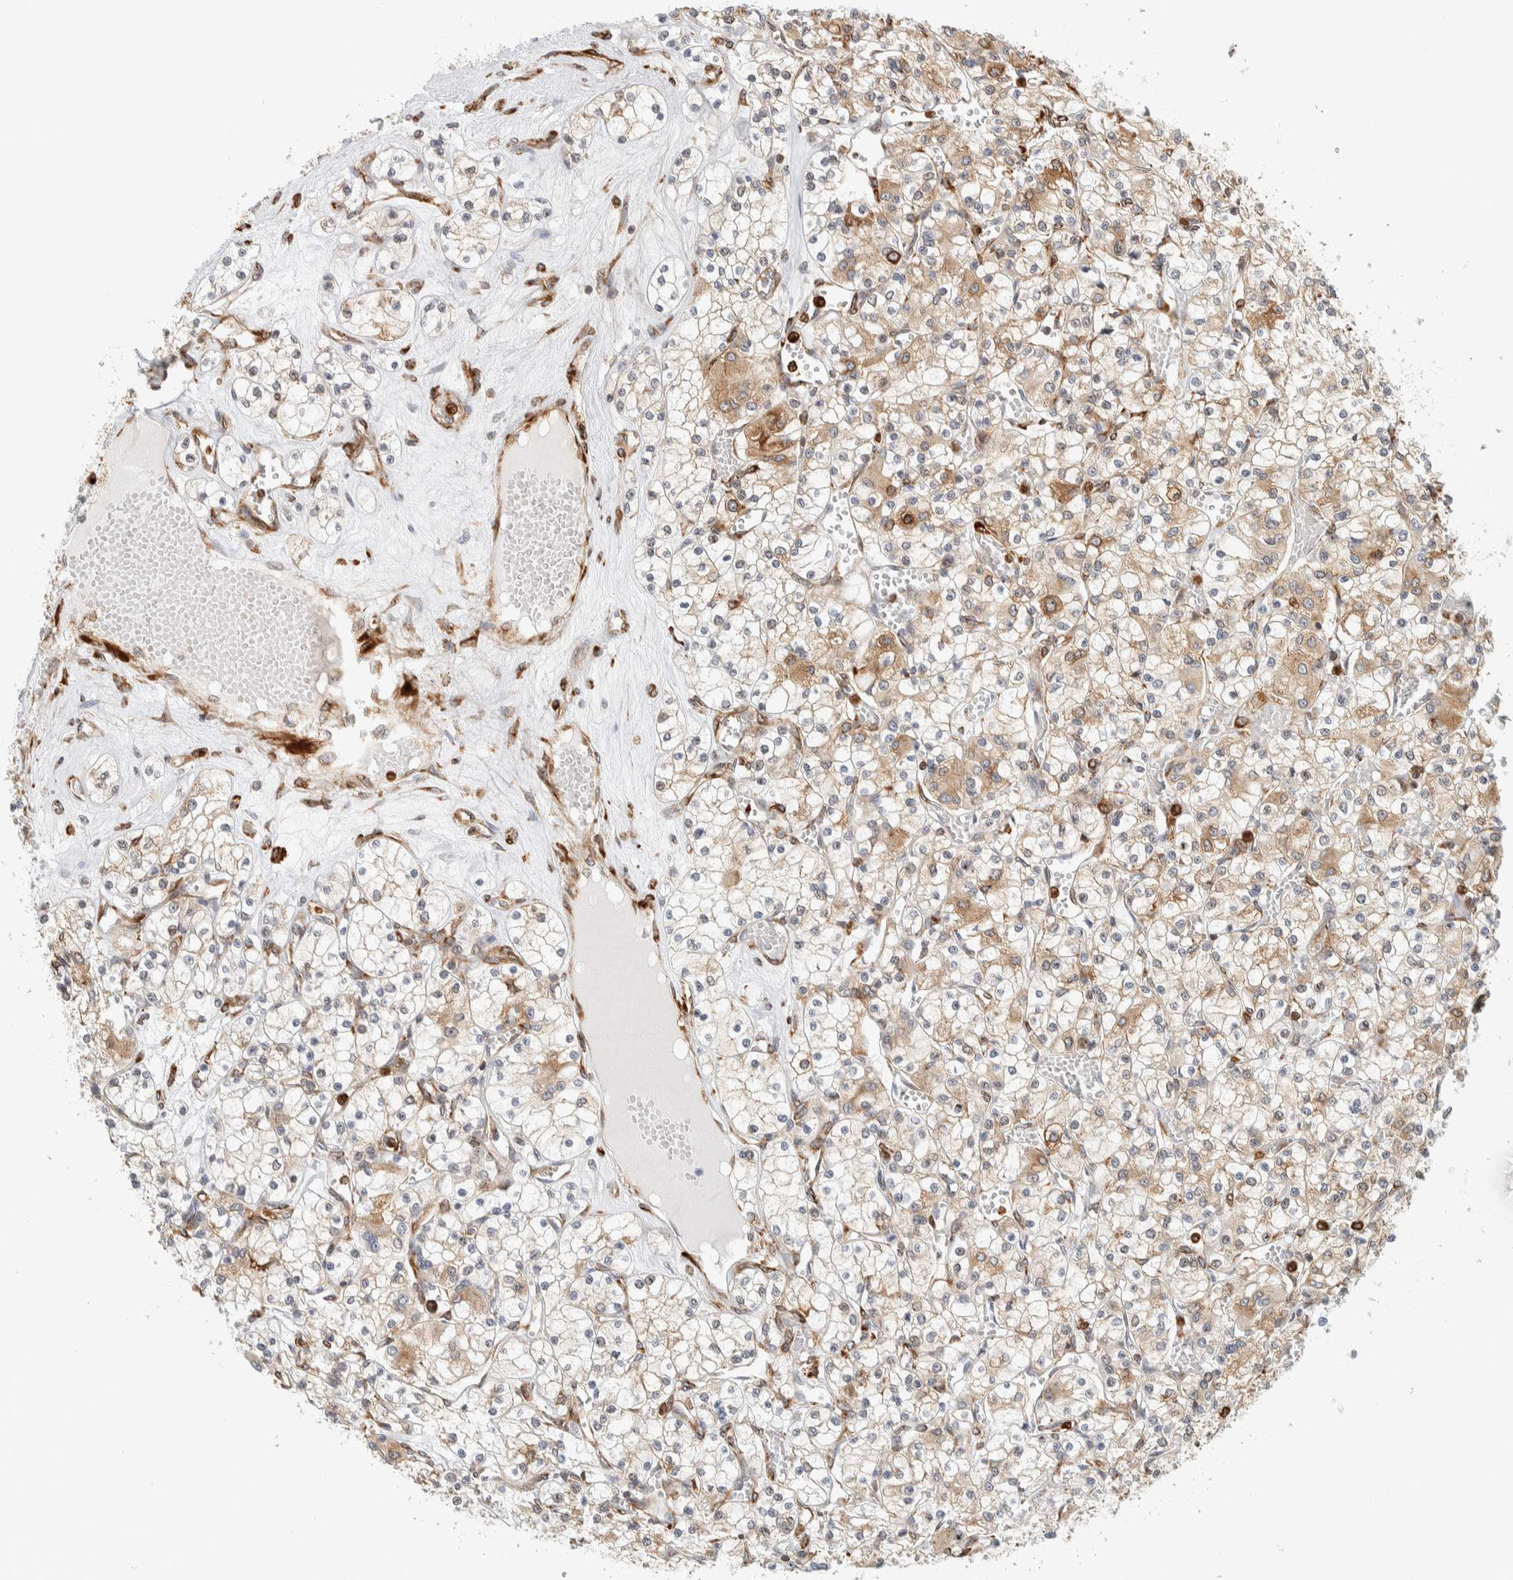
{"staining": {"intensity": "moderate", "quantity": ">75%", "location": "cytoplasmic/membranous"}, "tissue": "renal cancer", "cell_type": "Tumor cells", "image_type": "cancer", "snomed": [{"axis": "morphology", "description": "Adenocarcinoma, NOS"}, {"axis": "topography", "description": "Kidney"}], "caption": "Moderate cytoplasmic/membranous positivity for a protein is appreciated in about >75% of tumor cells of adenocarcinoma (renal) using immunohistochemistry (IHC).", "gene": "LLGL2", "patient": {"sex": "female", "age": 59}}